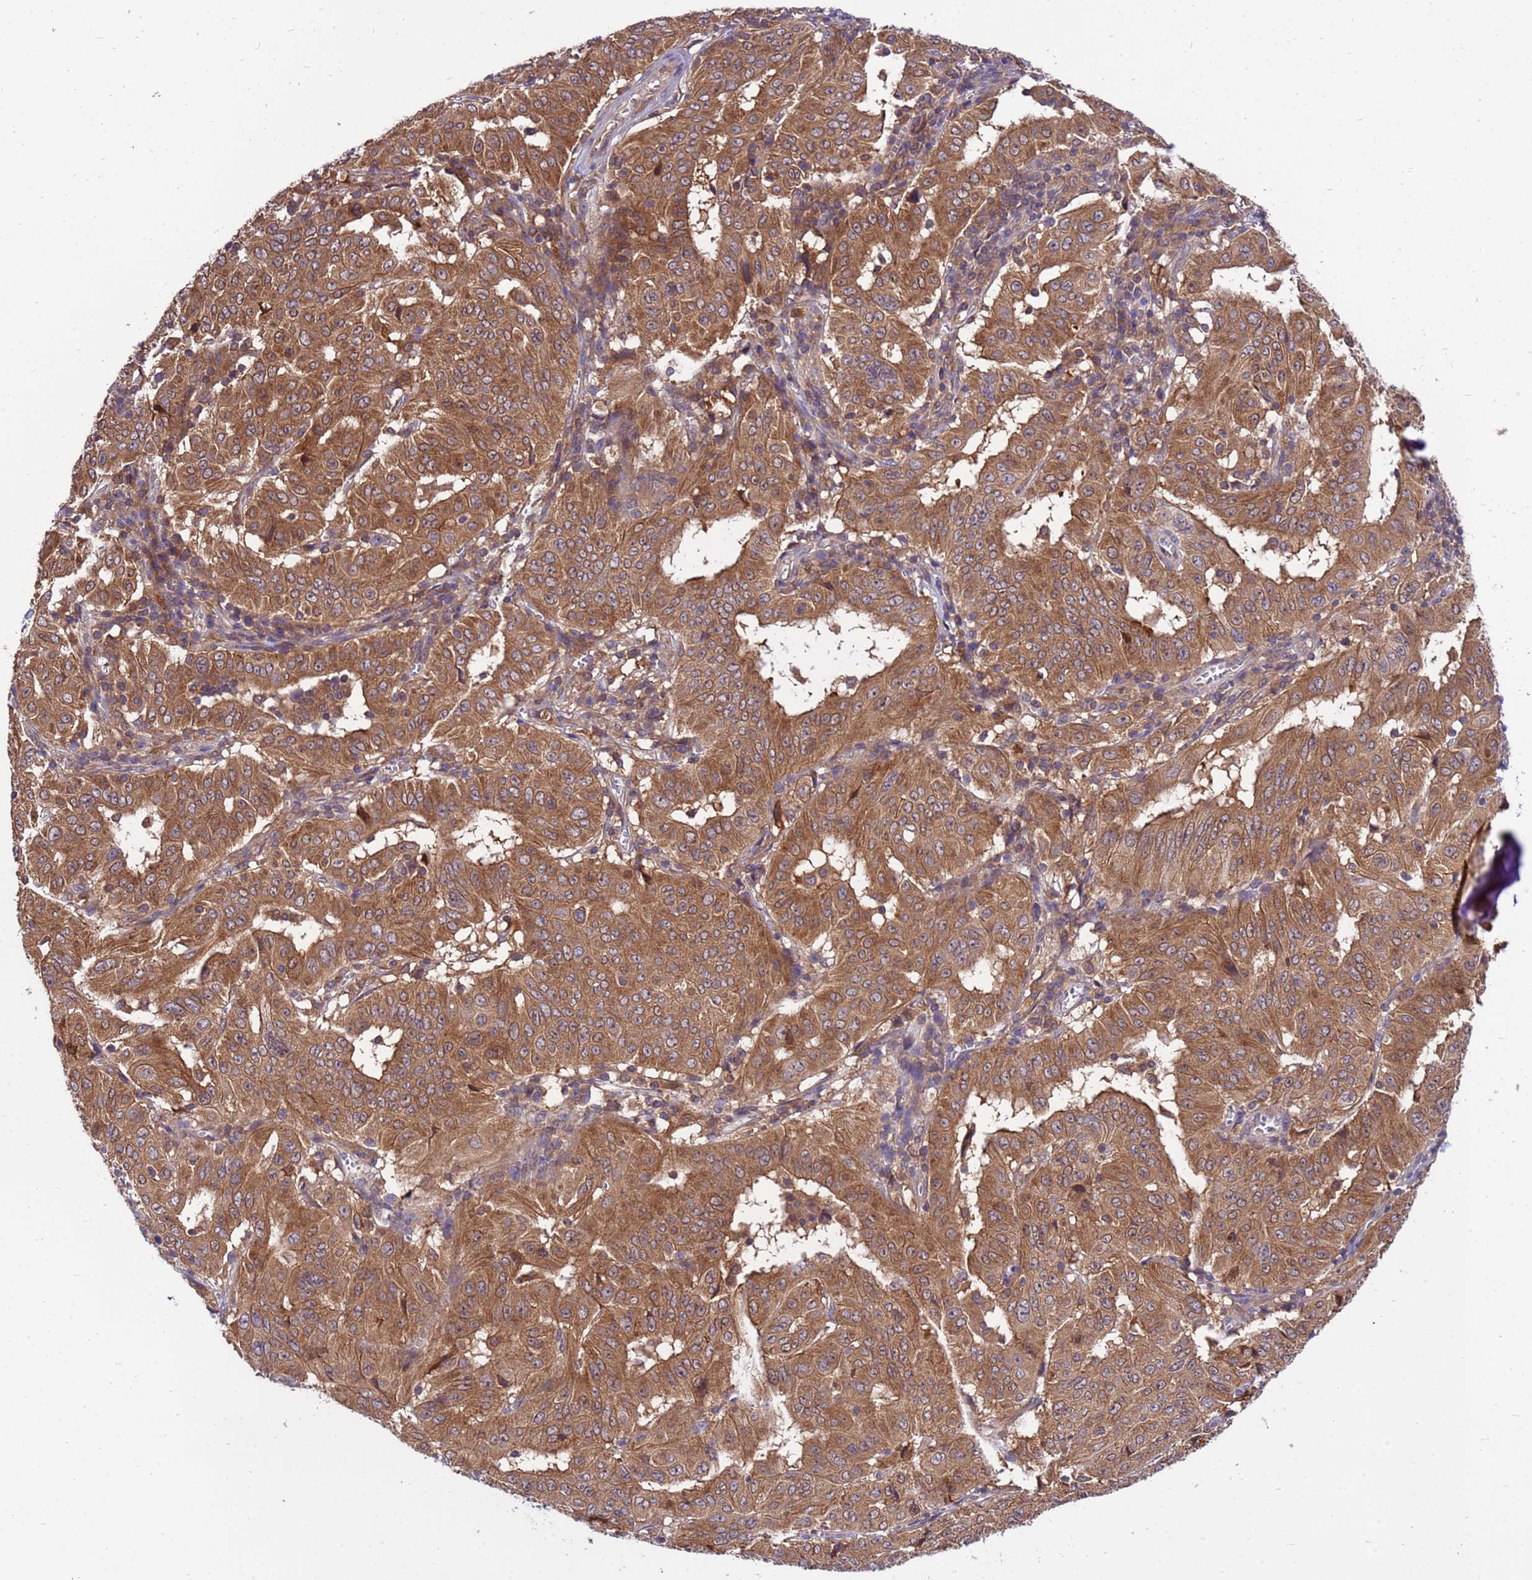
{"staining": {"intensity": "moderate", "quantity": ">75%", "location": "cytoplasmic/membranous"}, "tissue": "pancreatic cancer", "cell_type": "Tumor cells", "image_type": "cancer", "snomed": [{"axis": "morphology", "description": "Adenocarcinoma, NOS"}, {"axis": "topography", "description": "Pancreas"}], "caption": "IHC (DAB) staining of human adenocarcinoma (pancreatic) exhibits moderate cytoplasmic/membranous protein staining in about >75% of tumor cells.", "gene": "GET3", "patient": {"sex": "male", "age": 63}}